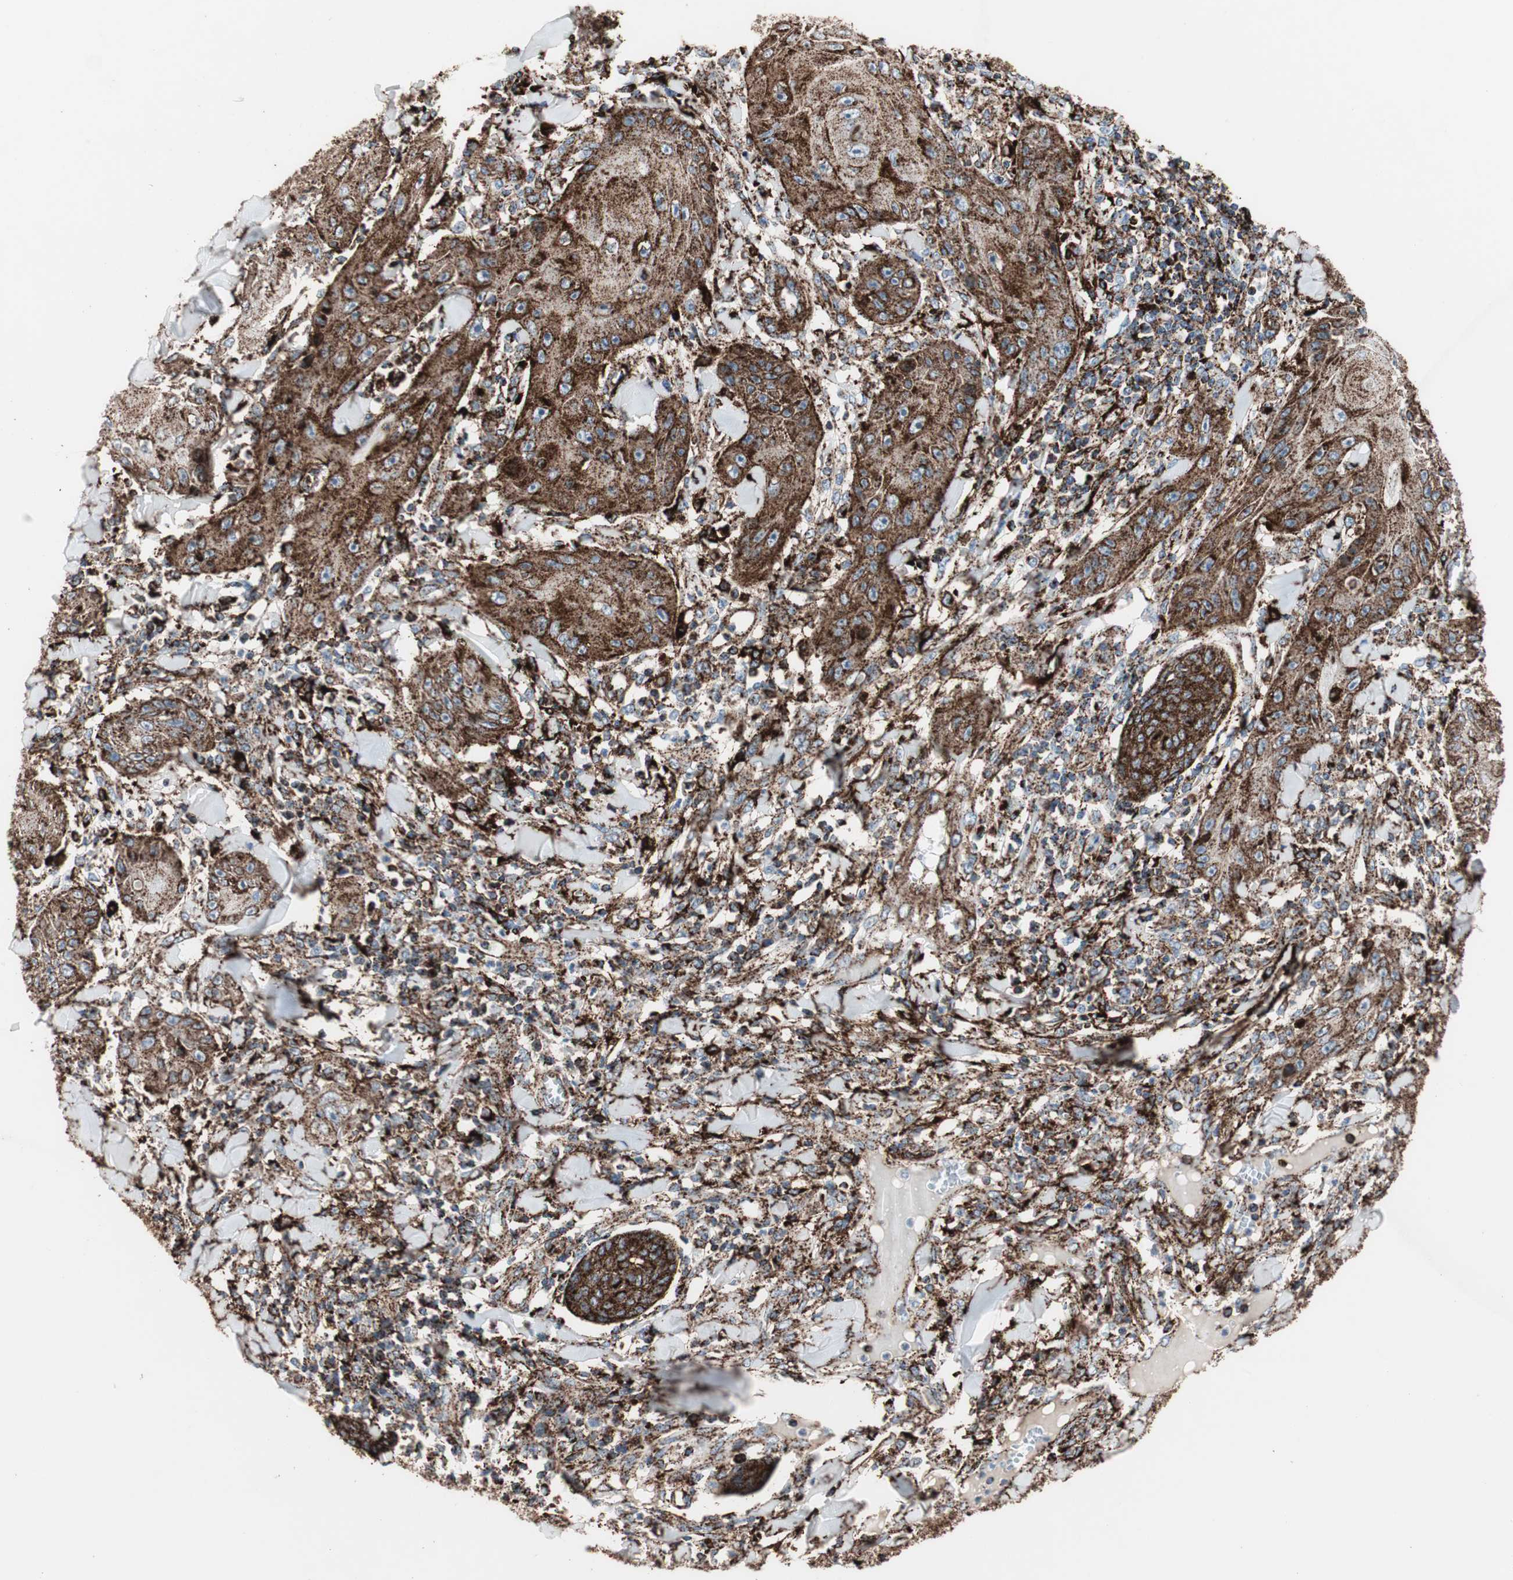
{"staining": {"intensity": "strong", "quantity": ">75%", "location": "cytoplasmic/membranous"}, "tissue": "skin cancer", "cell_type": "Tumor cells", "image_type": "cancer", "snomed": [{"axis": "morphology", "description": "Squamous cell carcinoma, NOS"}, {"axis": "topography", "description": "Skin"}], "caption": "Protein positivity by immunohistochemistry (IHC) displays strong cytoplasmic/membranous staining in approximately >75% of tumor cells in skin cancer. (DAB (3,3'-diaminobenzidine) = brown stain, brightfield microscopy at high magnification).", "gene": "LAMP1", "patient": {"sex": "female", "age": 78}}